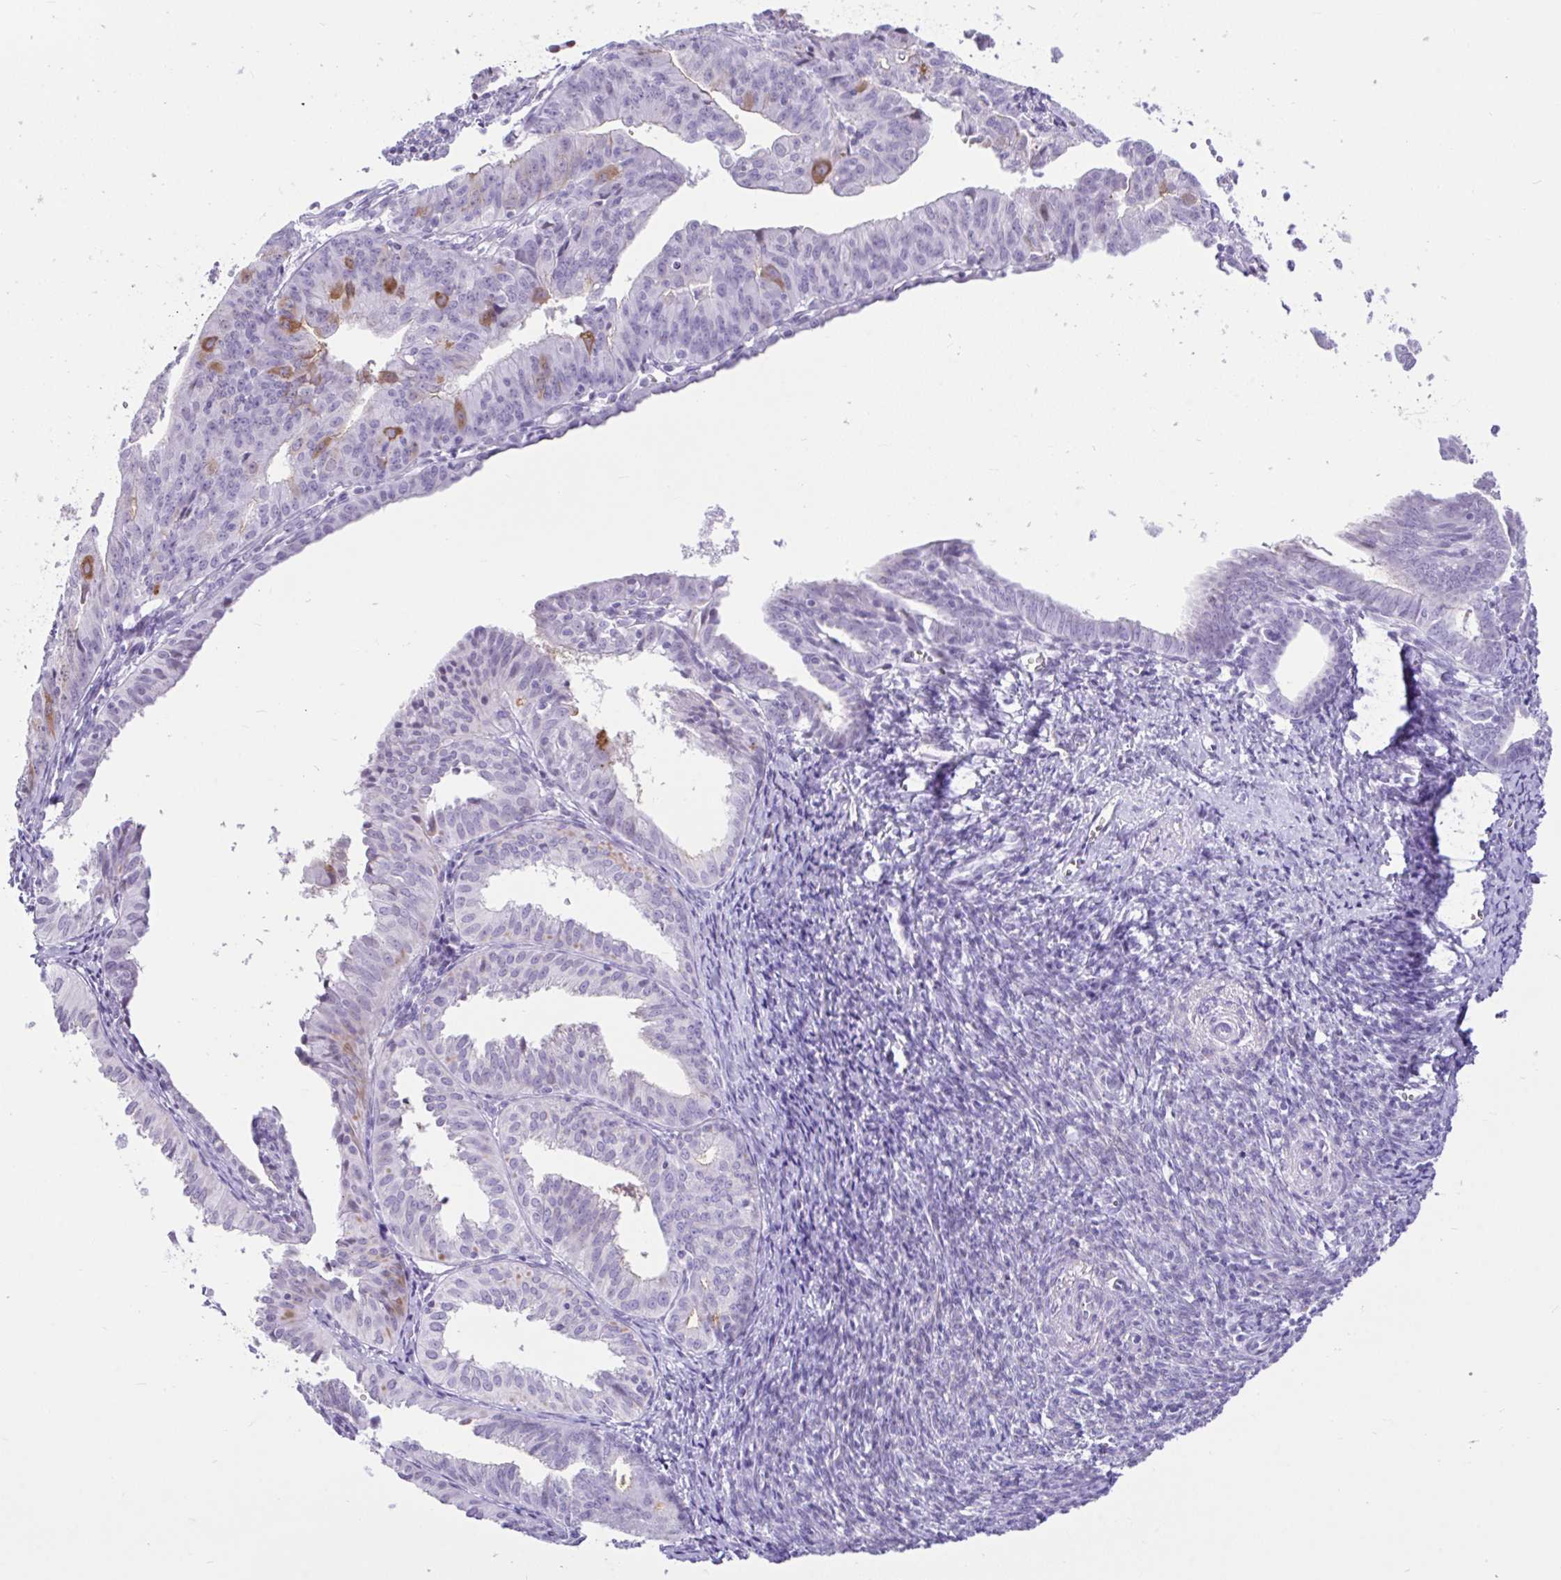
{"staining": {"intensity": "moderate", "quantity": "<25%", "location": "cytoplasmic/membranous"}, "tissue": "endometrial cancer", "cell_type": "Tumor cells", "image_type": "cancer", "snomed": [{"axis": "morphology", "description": "Adenocarcinoma, NOS"}, {"axis": "topography", "description": "Endometrium"}], "caption": "Endometrial cancer stained with a protein marker demonstrates moderate staining in tumor cells.", "gene": "REEP1", "patient": {"sex": "female", "age": 56}}